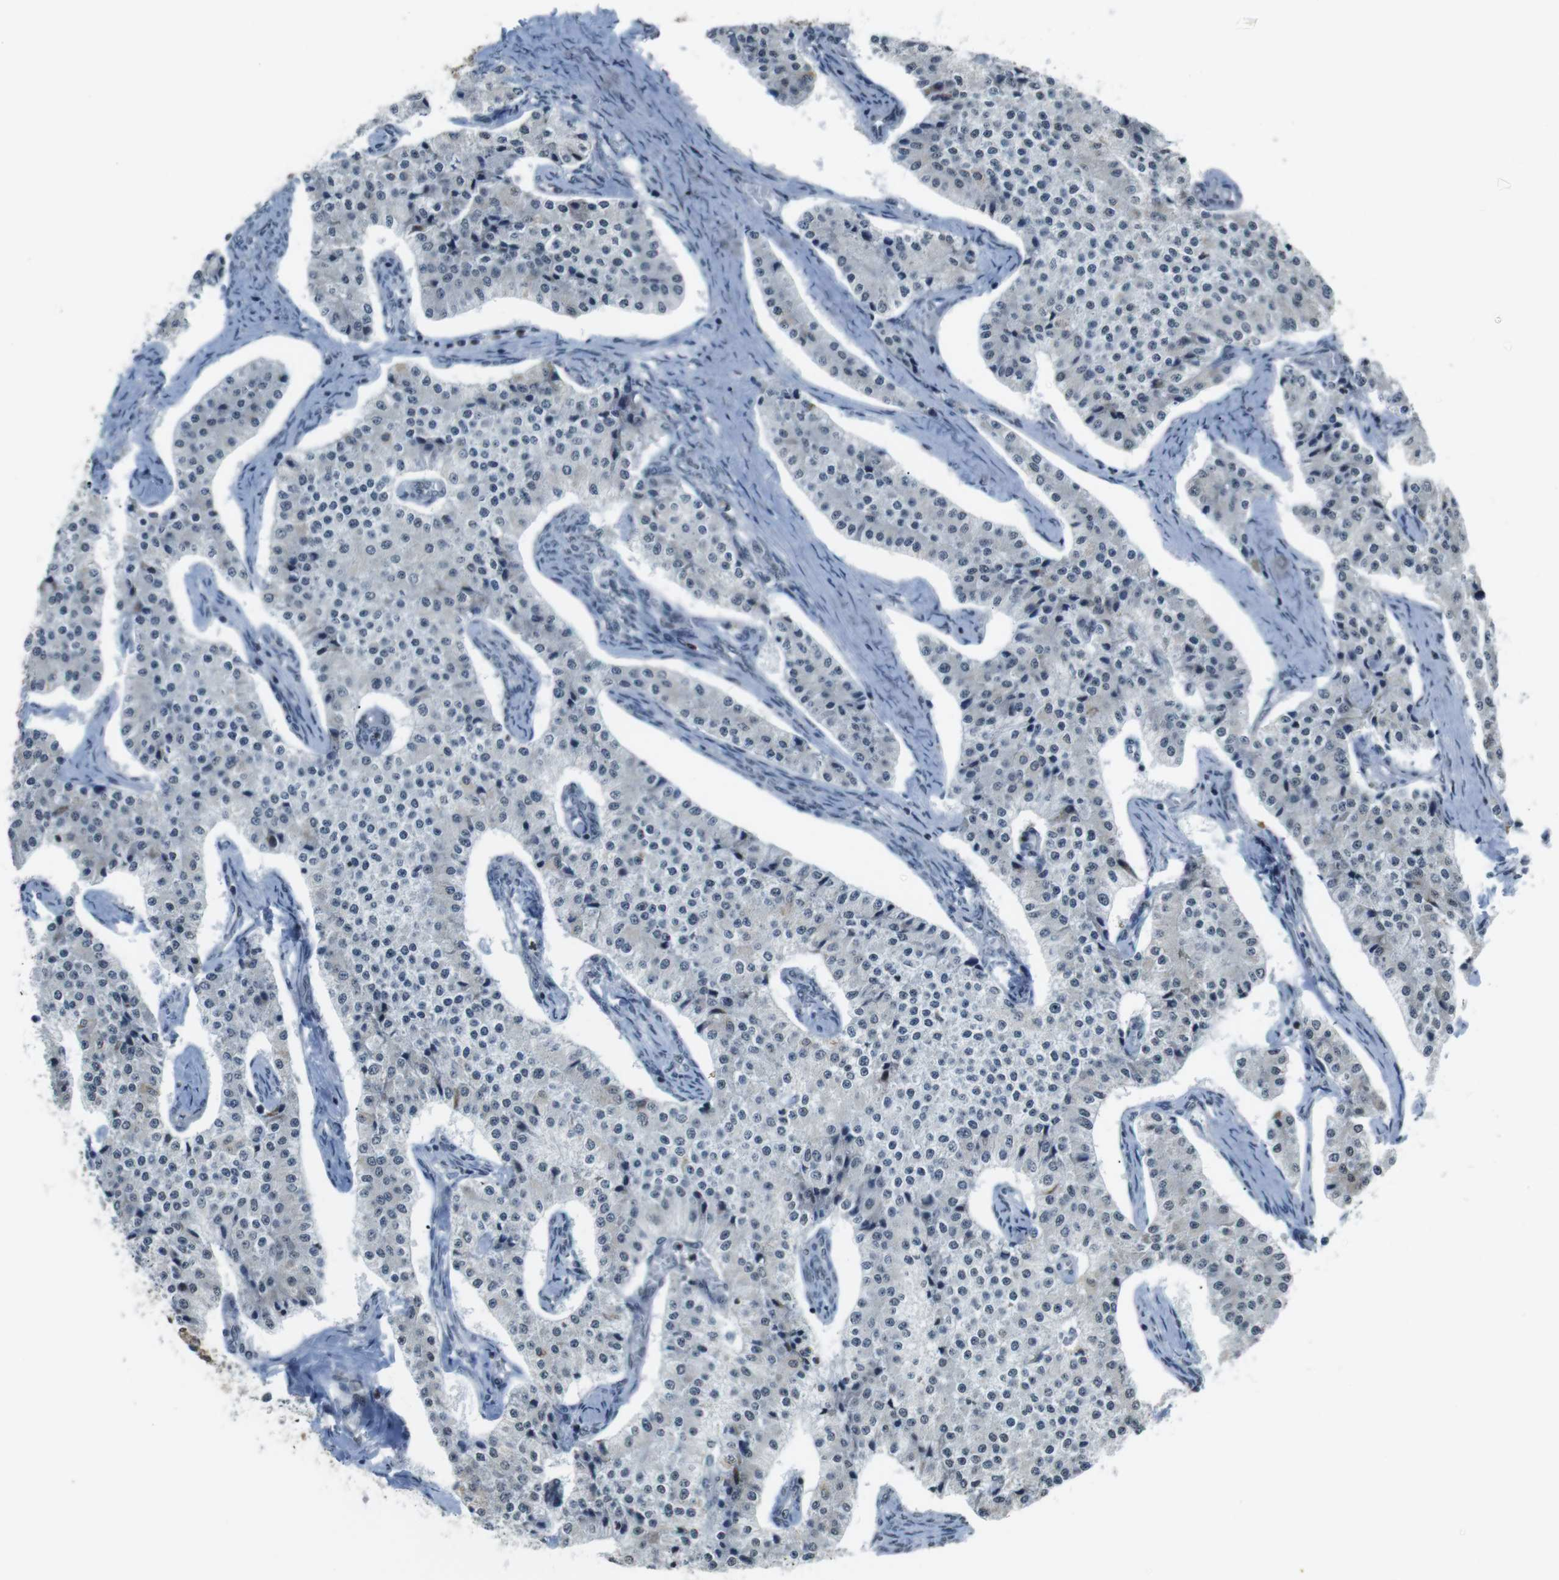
{"staining": {"intensity": "negative", "quantity": "none", "location": "none"}, "tissue": "carcinoid", "cell_type": "Tumor cells", "image_type": "cancer", "snomed": [{"axis": "morphology", "description": "Carcinoid, malignant, NOS"}, {"axis": "topography", "description": "Colon"}], "caption": "Protein analysis of carcinoid (malignant) reveals no significant positivity in tumor cells.", "gene": "USP7", "patient": {"sex": "female", "age": 52}}